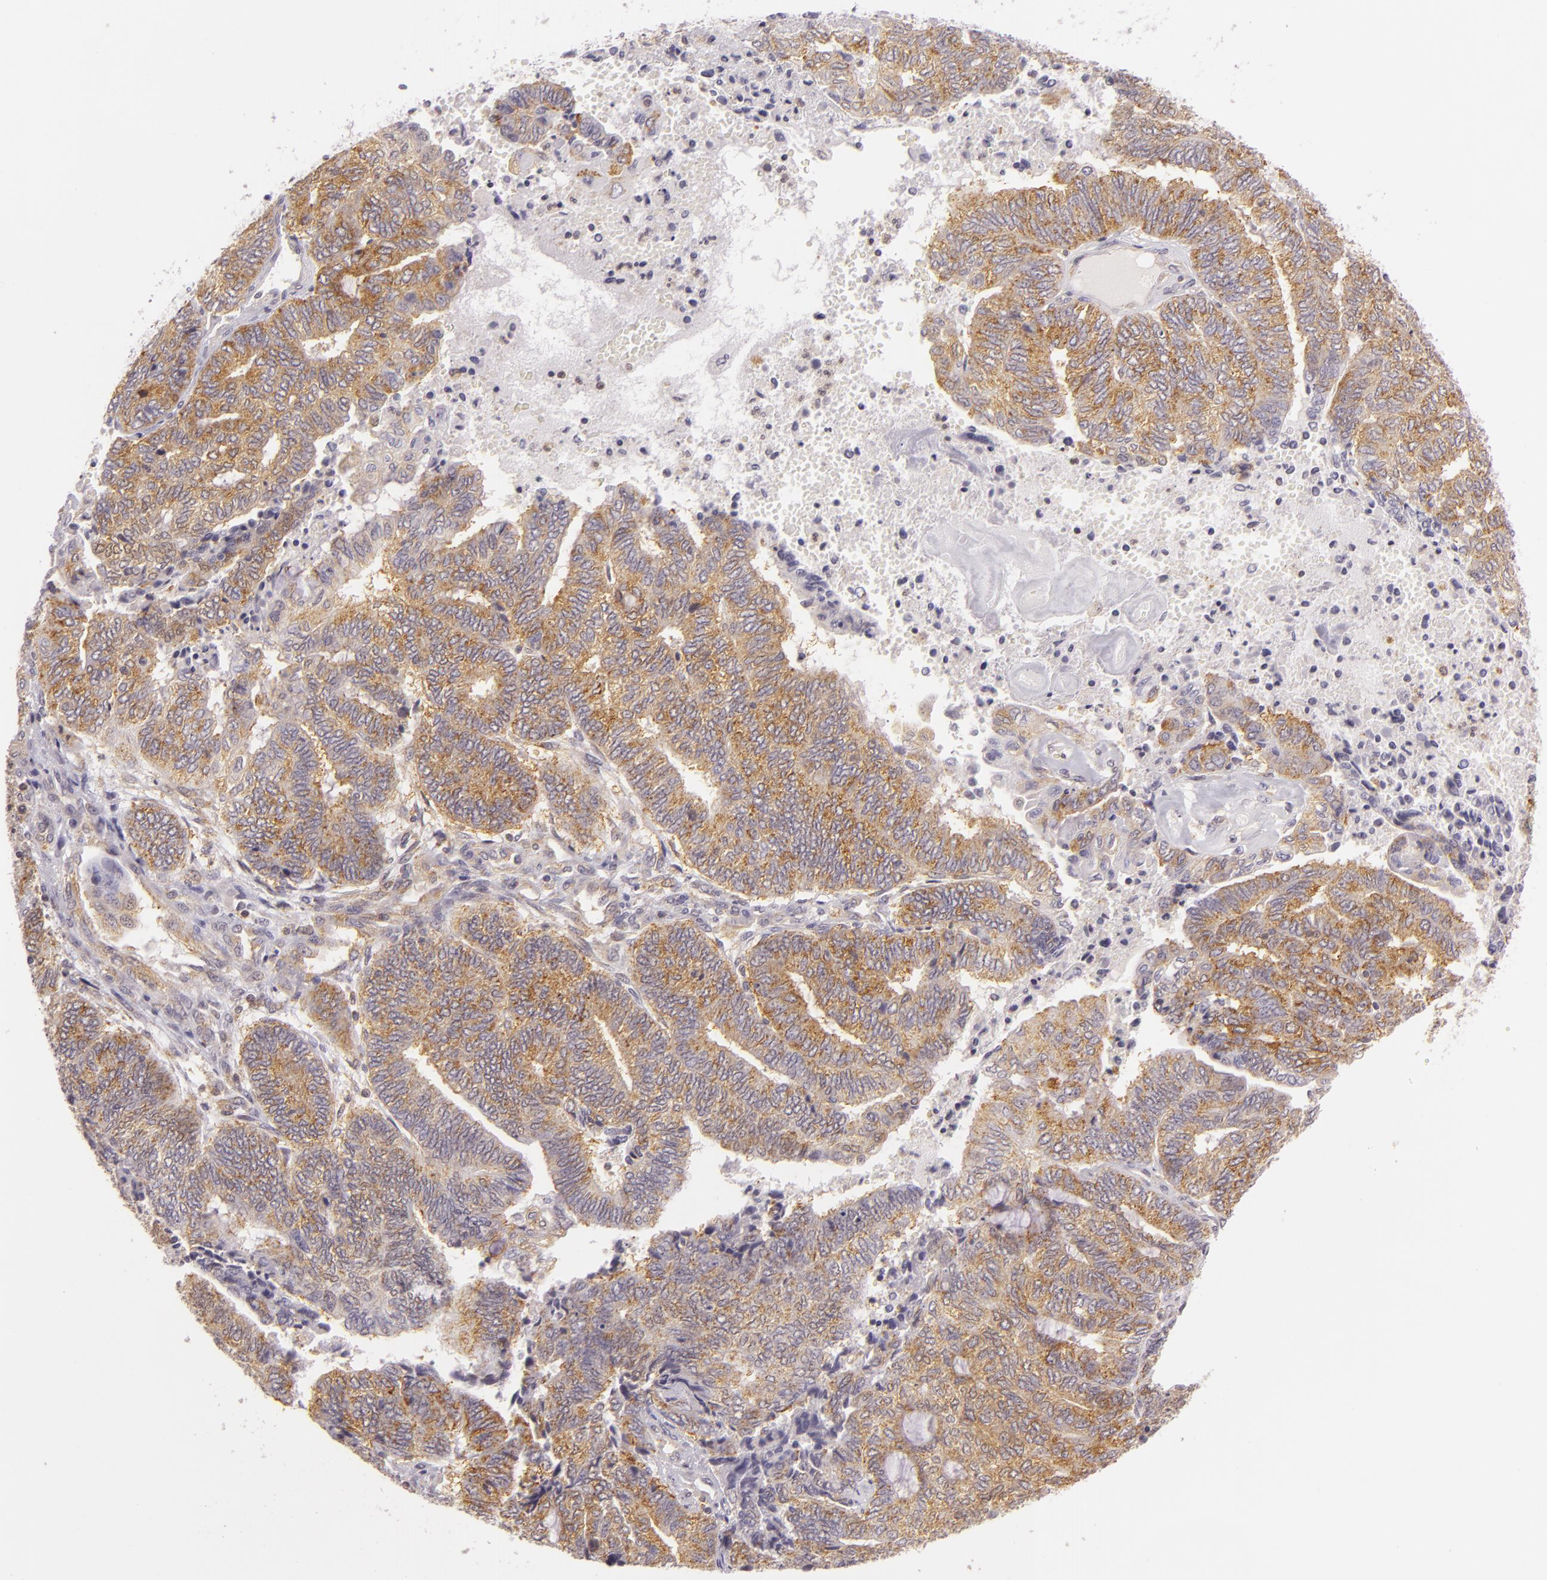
{"staining": {"intensity": "moderate", "quantity": ">75%", "location": "cytoplasmic/membranous"}, "tissue": "endometrial cancer", "cell_type": "Tumor cells", "image_type": "cancer", "snomed": [{"axis": "morphology", "description": "Adenocarcinoma, NOS"}, {"axis": "topography", "description": "Uterus"}, {"axis": "topography", "description": "Endometrium"}], "caption": "A high-resolution histopathology image shows immunohistochemistry (IHC) staining of endometrial adenocarcinoma, which displays moderate cytoplasmic/membranous staining in approximately >75% of tumor cells.", "gene": "IMPDH1", "patient": {"sex": "female", "age": 70}}